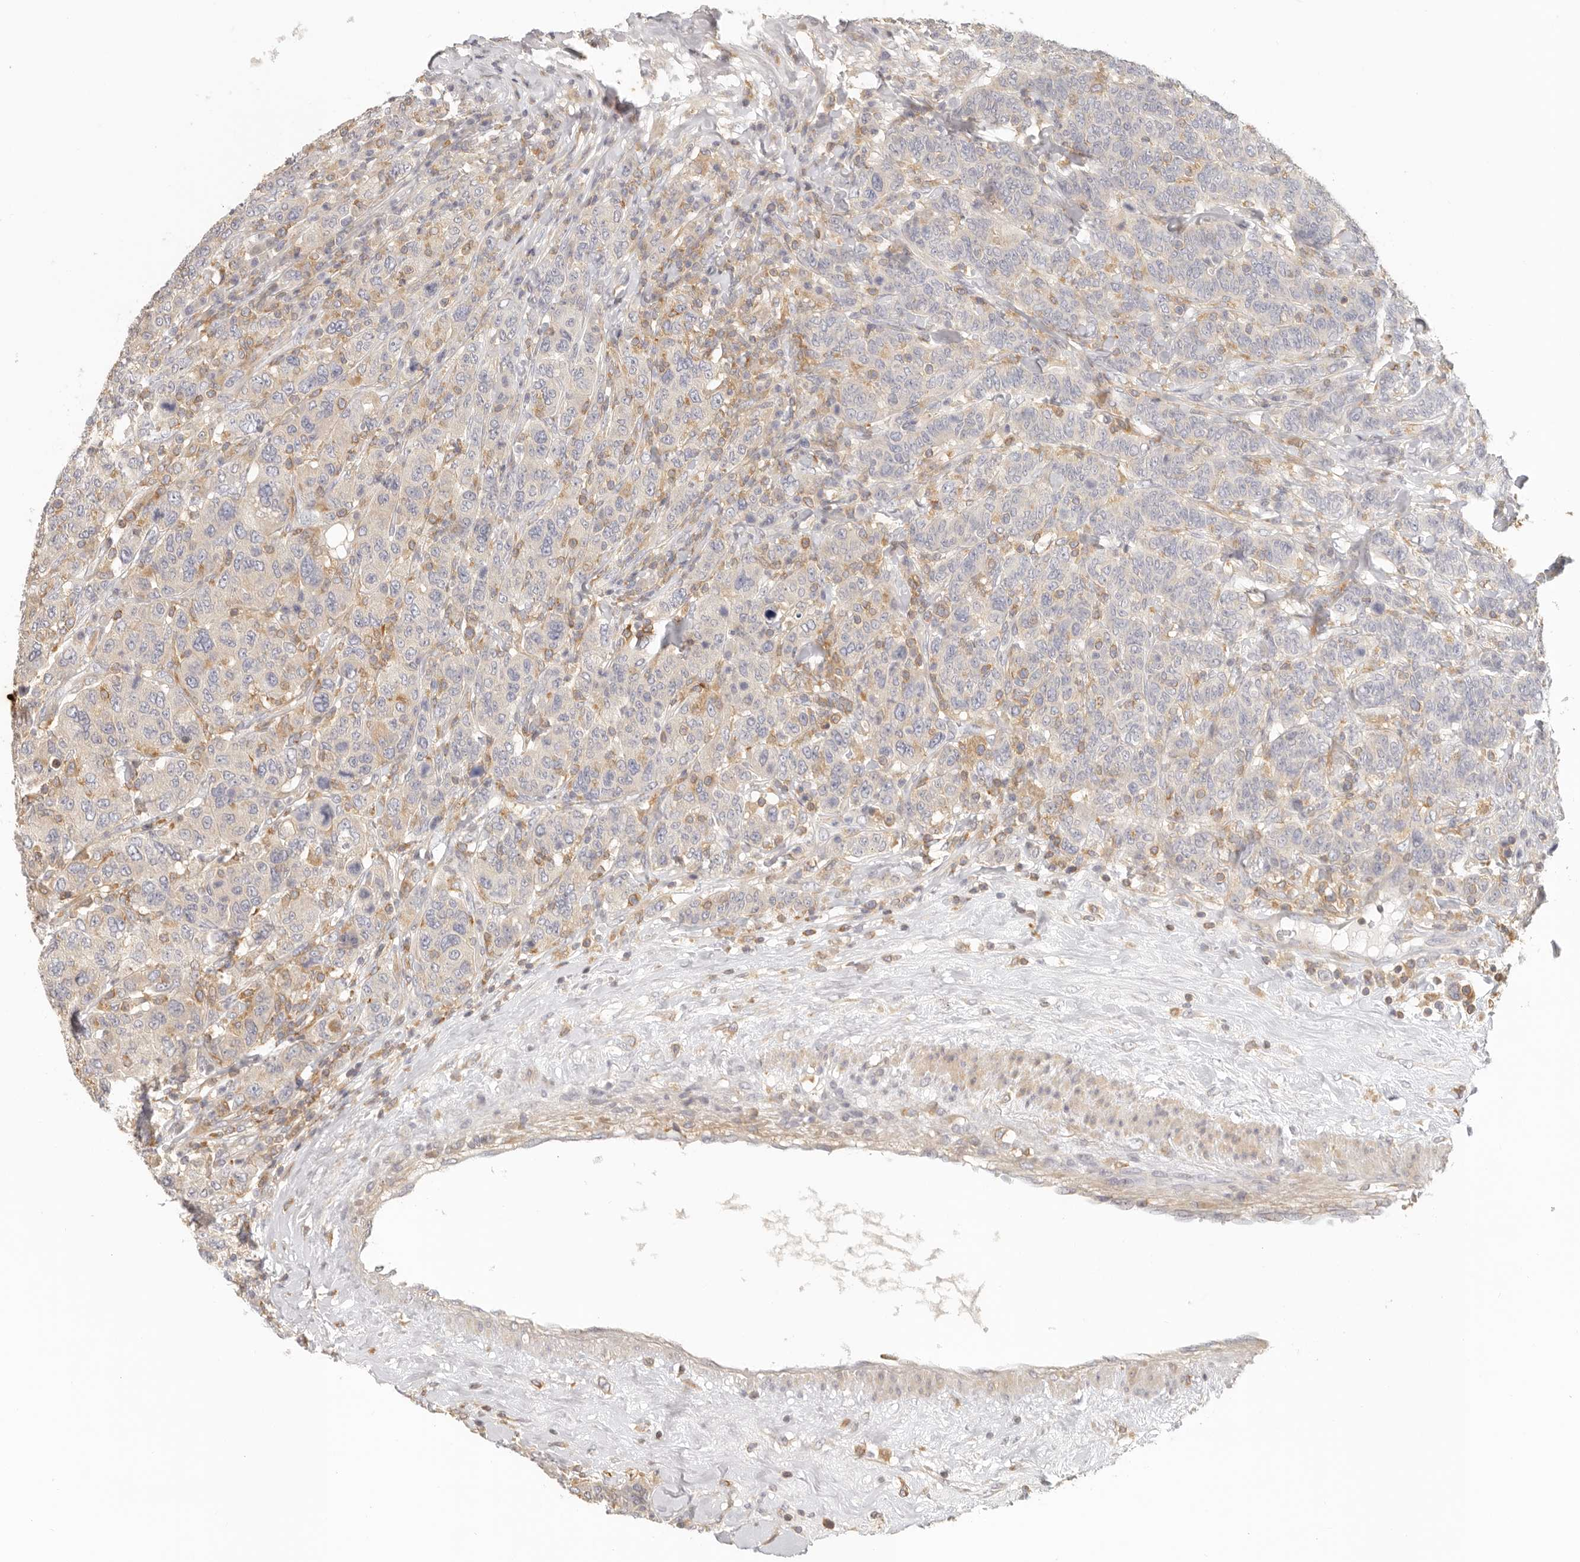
{"staining": {"intensity": "negative", "quantity": "none", "location": "none"}, "tissue": "breast cancer", "cell_type": "Tumor cells", "image_type": "cancer", "snomed": [{"axis": "morphology", "description": "Duct carcinoma"}, {"axis": "topography", "description": "Breast"}], "caption": "This is an immunohistochemistry (IHC) image of human infiltrating ductal carcinoma (breast). There is no expression in tumor cells.", "gene": "ANXA9", "patient": {"sex": "female", "age": 37}}